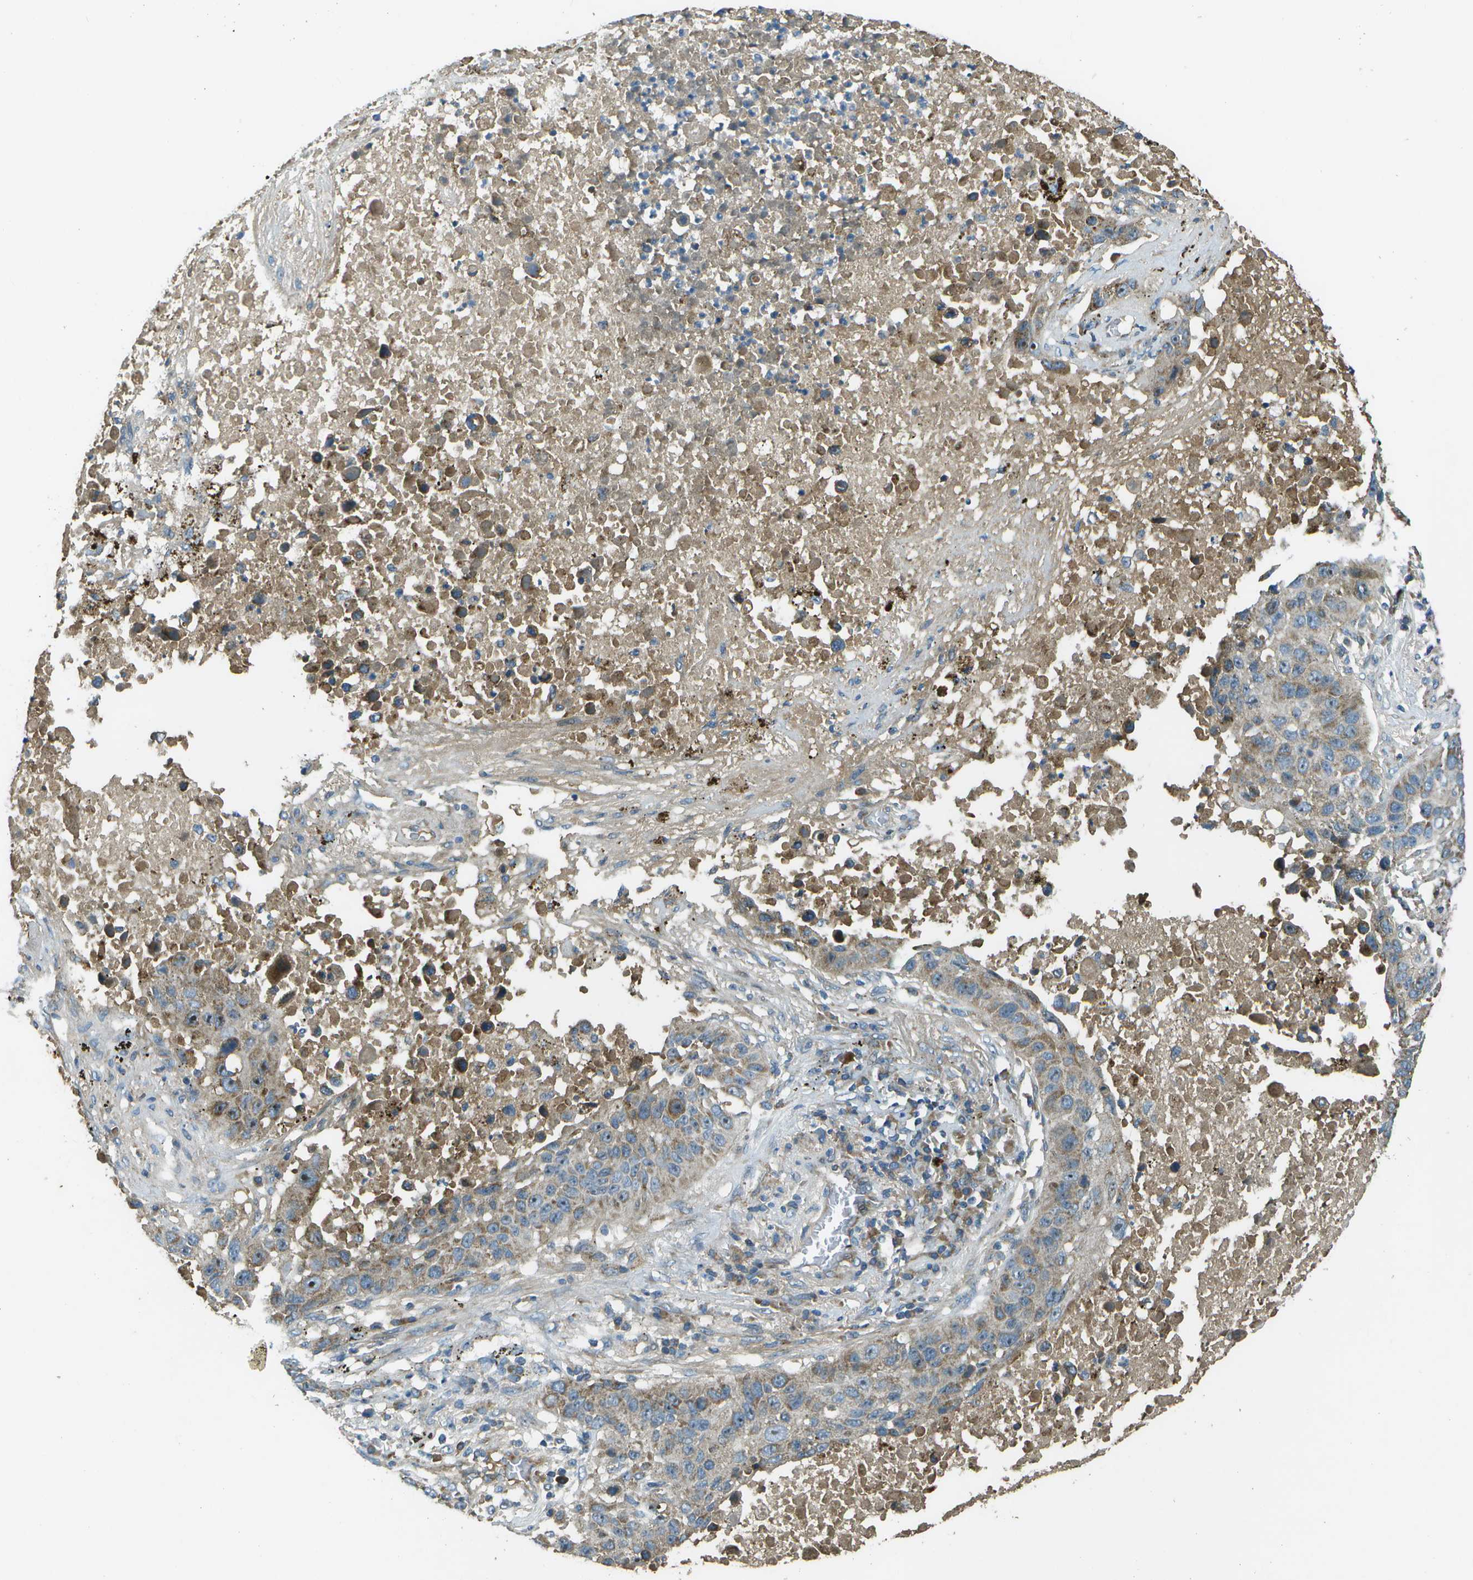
{"staining": {"intensity": "moderate", "quantity": "25%-75%", "location": "cytoplasmic/membranous"}, "tissue": "lung cancer", "cell_type": "Tumor cells", "image_type": "cancer", "snomed": [{"axis": "morphology", "description": "Squamous cell carcinoma, NOS"}, {"axis": "topography", "description": "Lung"}], "caption": "A histopathology image of human squamous cell carcinoma (lung) stained for a protein shows moderate cytoplasmic/membranous brown staining in tumor cells. The protein is shown in brown color, while the nuclei are stained blue.", "gene": "PXYLP1", "patient": {"sex": "male", "age": 57}}